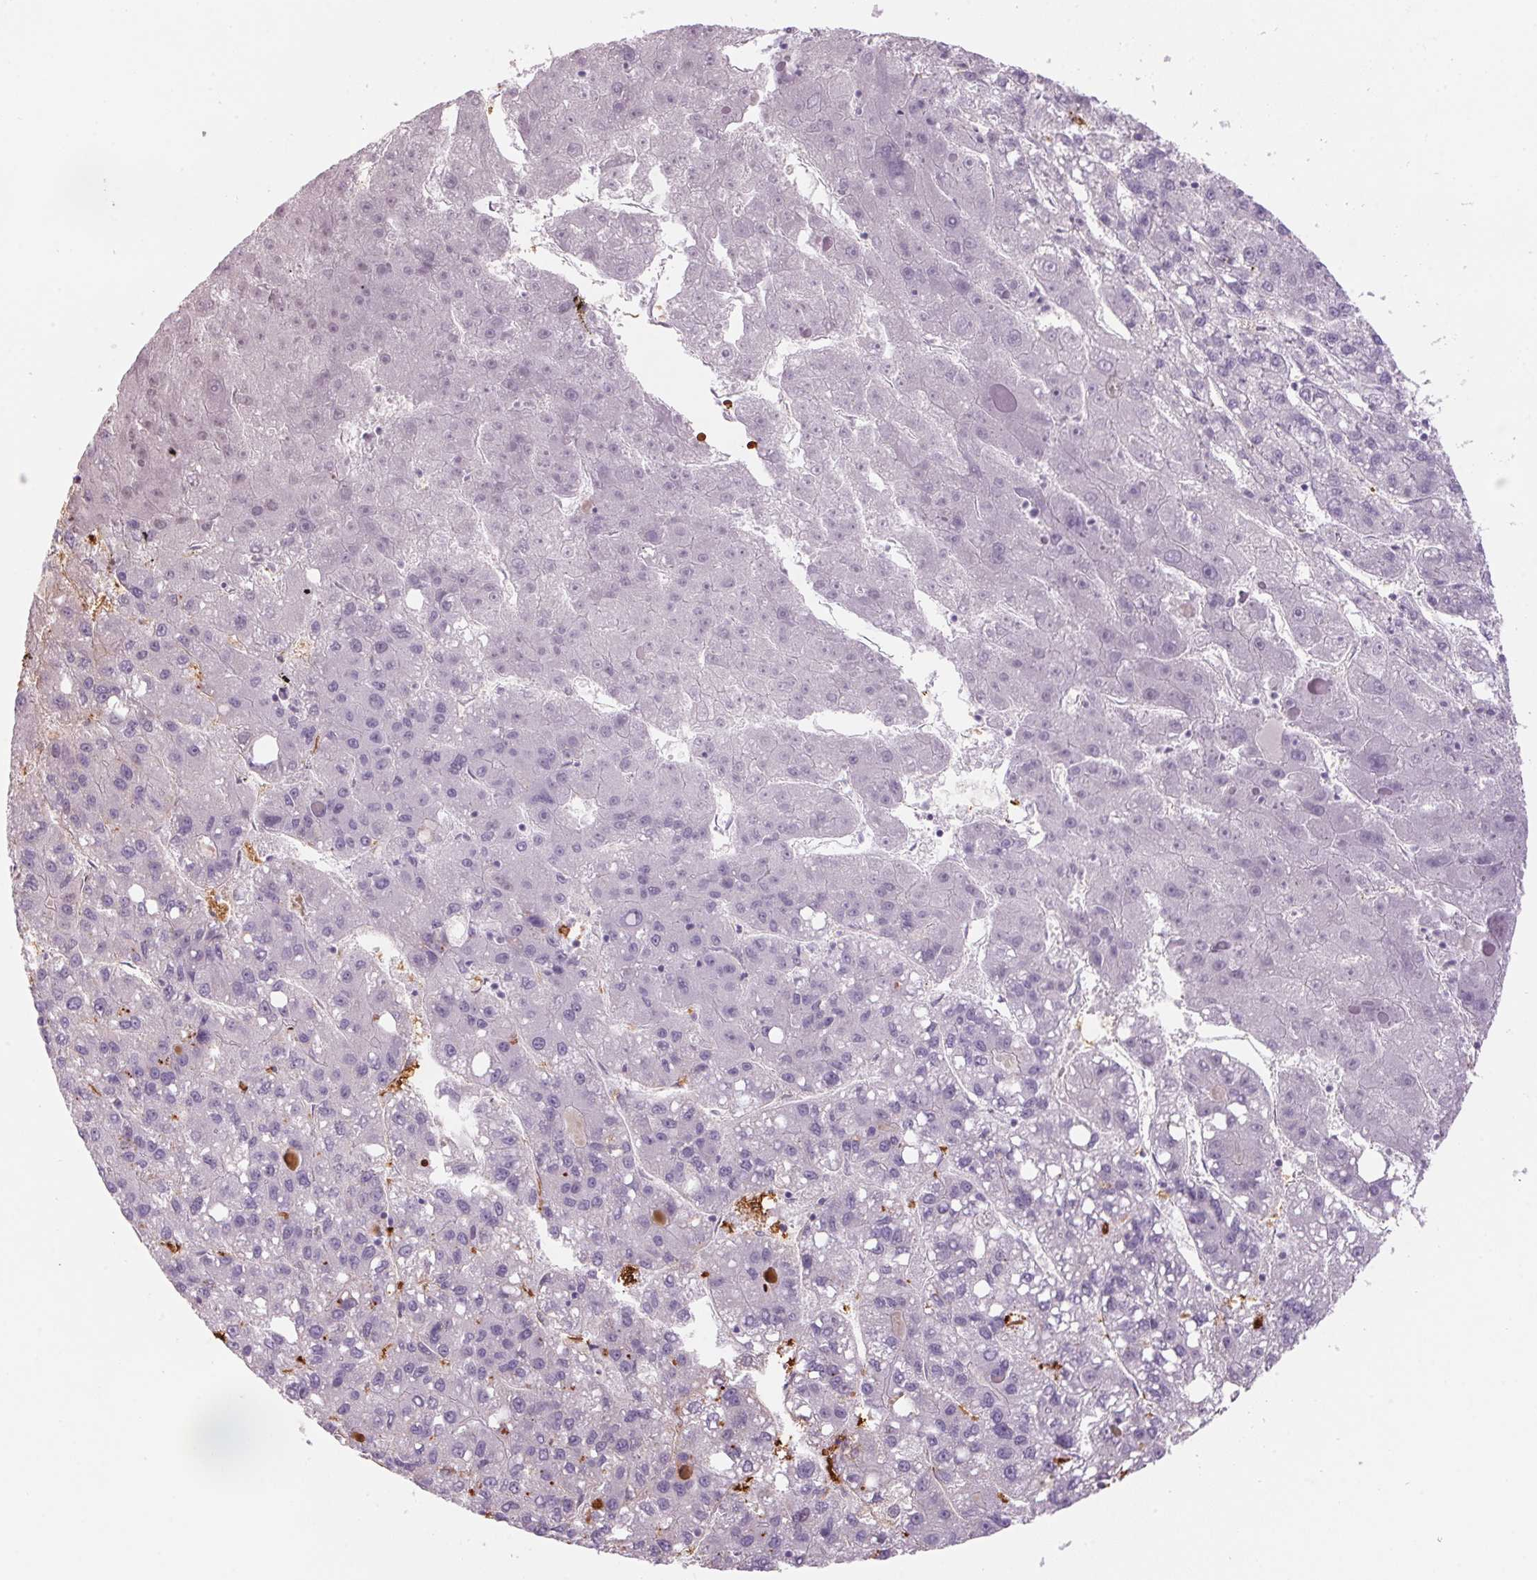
{"staining": {"intensity": "negative", "quantity": "none", "location": "none"}, "tissue": "liver cancer", "cell_type": "Tumor cells", "image_type": "cancer", "snomed": [{"axis": "morphology", "description": "Carcinoma, Hepatocellular, NOS"}, {"axis": "topography", "description": "Liver"}], "caption": "The immunohistochemistry (IHC) image has no significant positivity in tumor cells of hepatocellular carcinoma (liver) tissue. (DAB immunohistochemistry (IHC) visualized using brightfield microscopy, high magnification).", "gene": "HBQ1", "patient": {"sex": "female", "age": 82}}